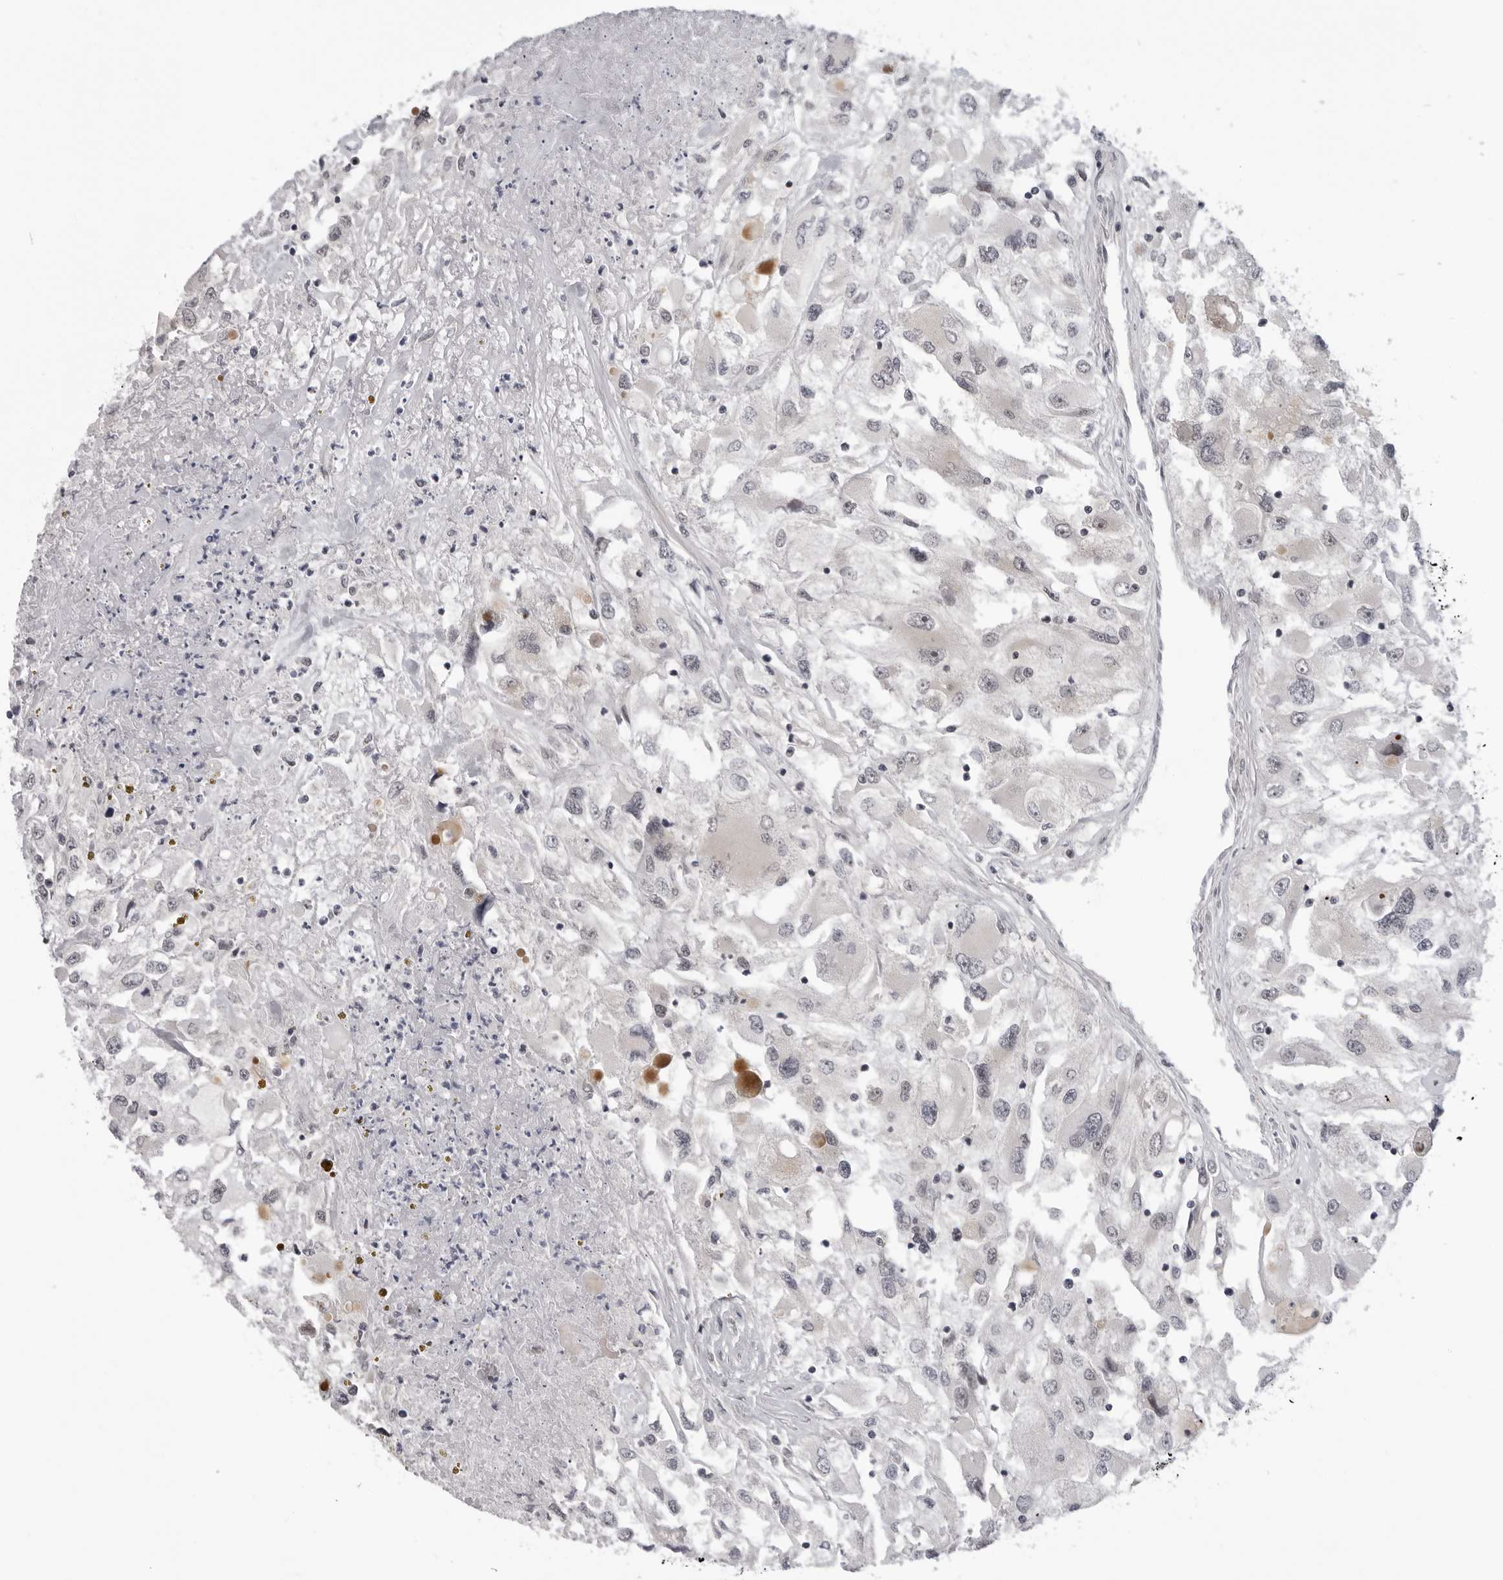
{"staining": {"intensity": "negative", "quantity": "none", "location": "none"}, "tissue": "renal cancer", "cell_type": "Tumor cells", "image_type": "cancer", "snomed": [{"axis": "morphology", "description": "Adenocarcinoma, NOS"}, {"axis": "topography", "description": "Kidney"}], "caption": "Immunohistochemical staining of human adenocarcinoma (renal) displays no significant staining in tumor cells. (IHC, brightfield microscopy, high magnification).", "gene": "ALPK2", "patient": {"sex": "female", "age": 52}}